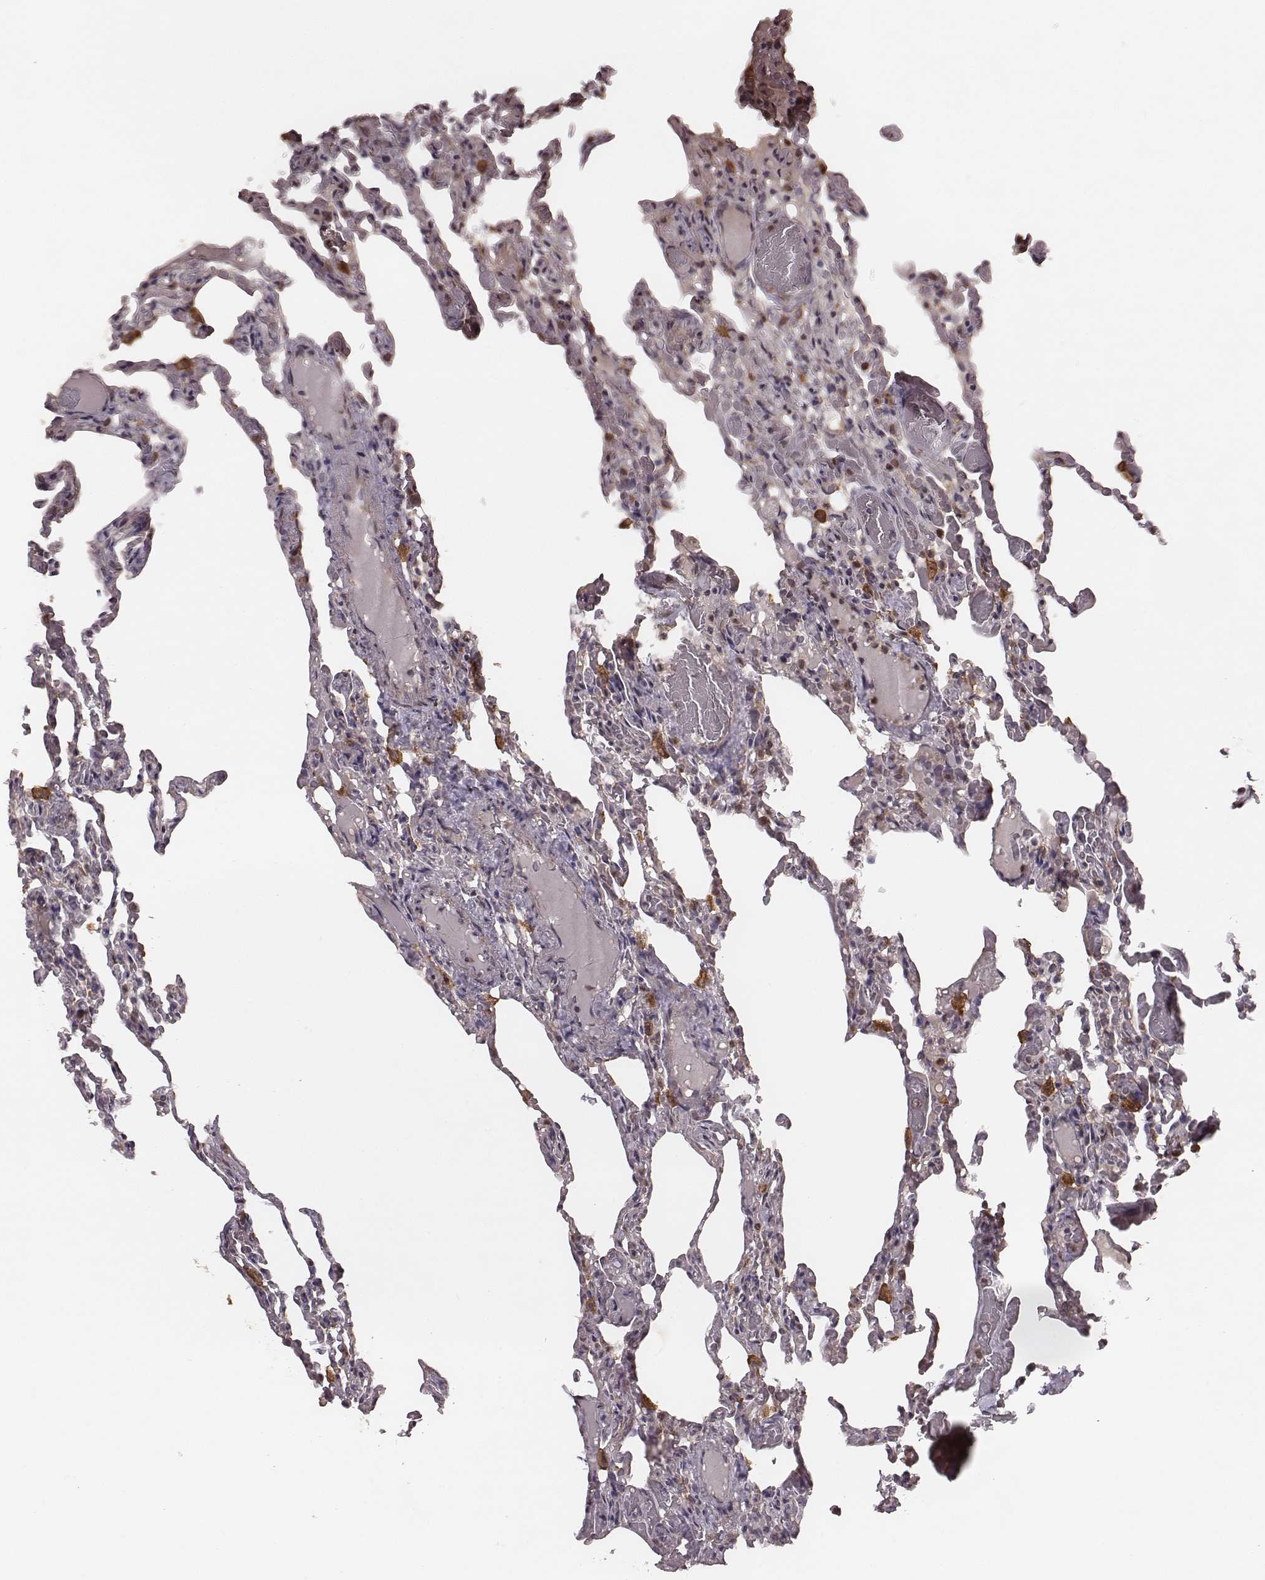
{"staining": {"intensity": "negative", "quantity": "none", "location": "none"}, "tissue": "lung", "cell_type": "Alveolar cells", "image_type": "normal", "snomed": [{"axis": "morphology", "description": "Normal tissue, NOS"}, {"axis": "topography", "description": "Lung"}], "caption": "IHC micrograph of unremarkable lung stained for a protein (brown), which displays no expression in alveolar cells.", "gene": "VPS26A", "patient": {"sex": "female", "age": 43}}